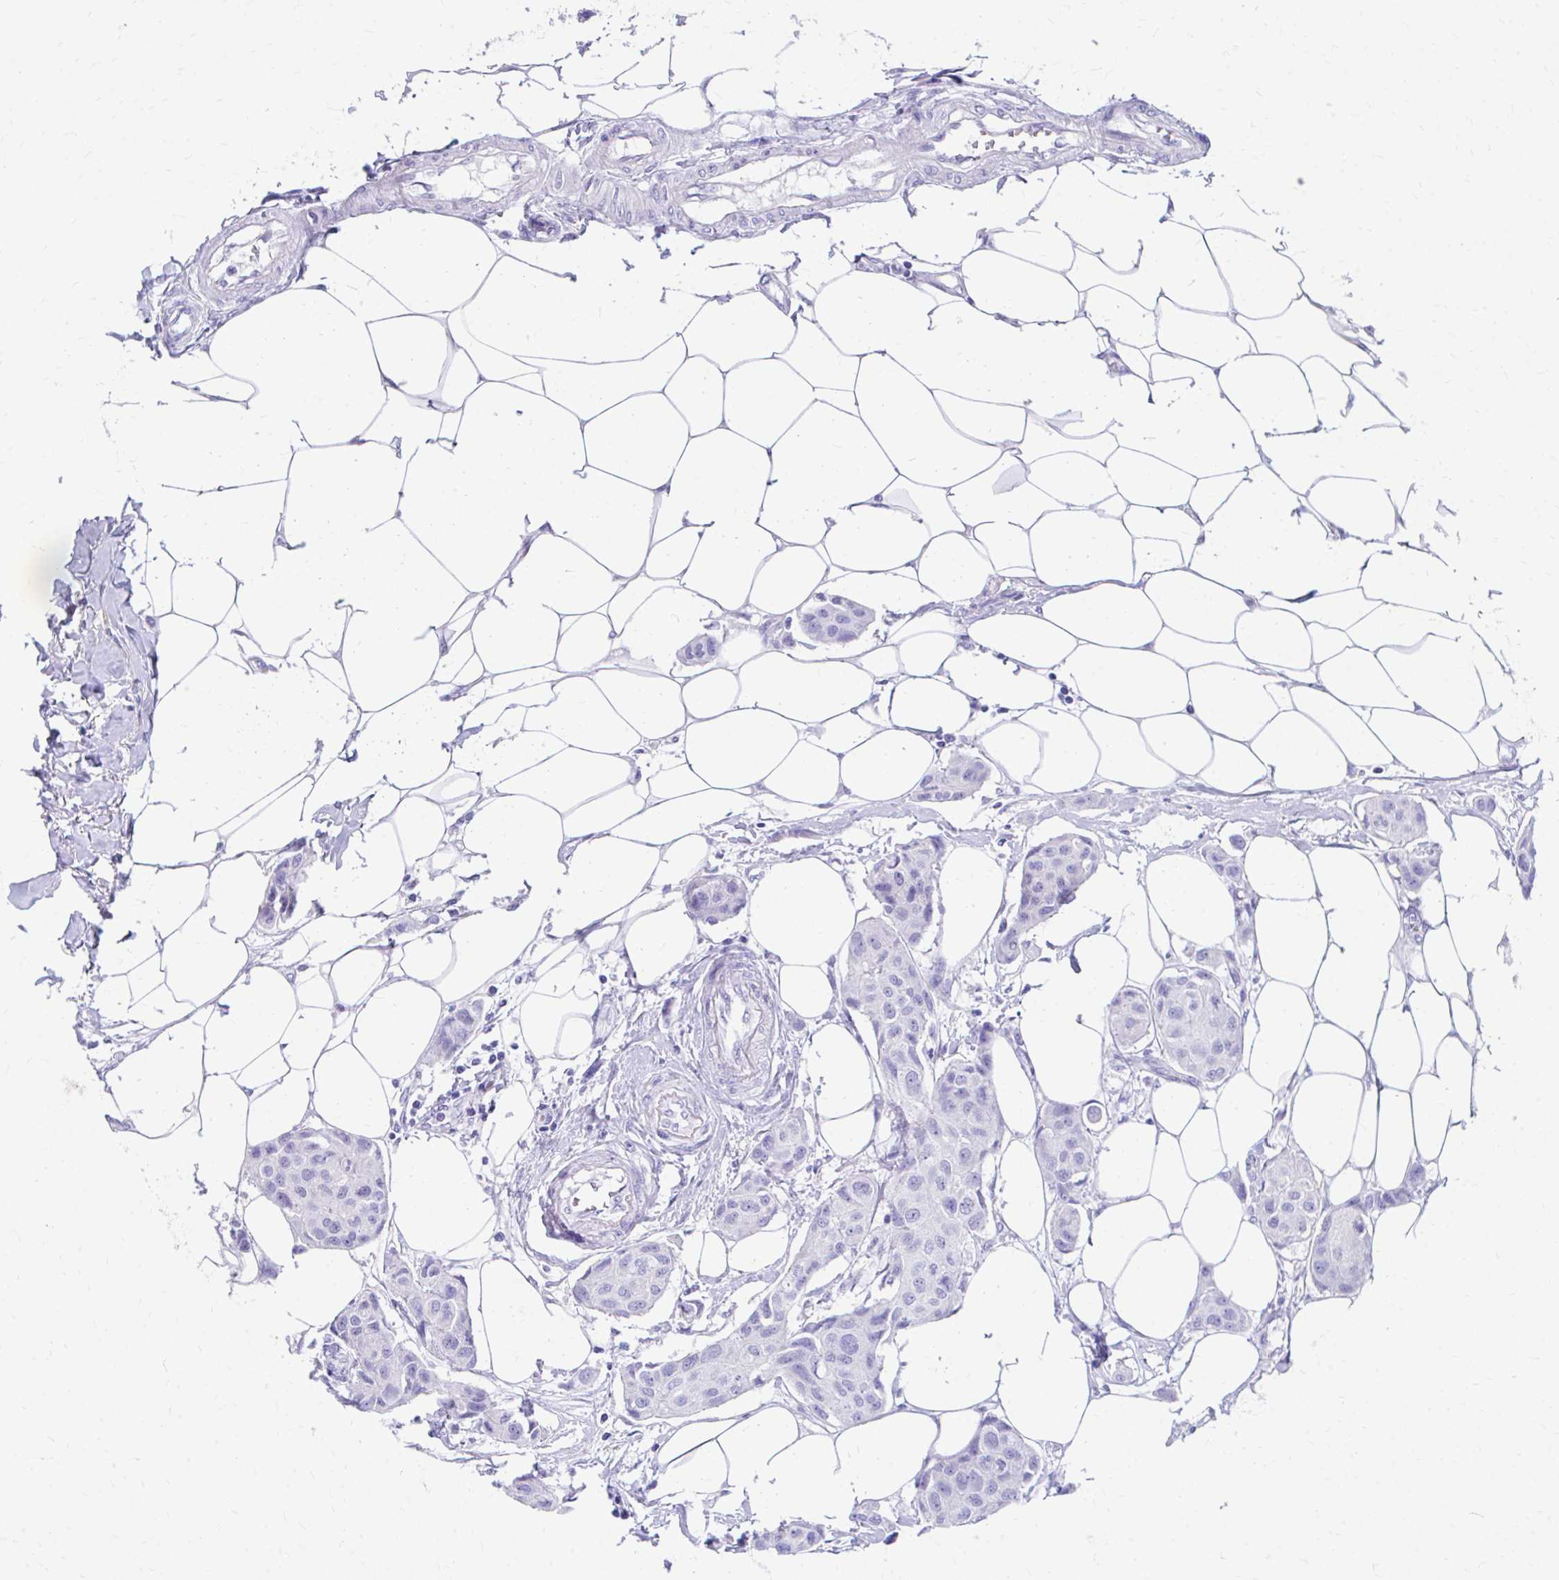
{"staining": {"intensity": "negative", "quantity": "none", "location": "none"}, "tissue": "breast cancer", "cell_type": "Tumor cells", "image_type": "cancer", "snomed": [{"axis": "morphology", "description": "Duct carcinoma"}, {"axis": "topography", "description": "Breast"}, {"axis": "topography", "description": "Lymph node"}], "caption": "The photomicrograph reveals no staining of tumor cells in intraductal carcinoma (breast).", "gene": "KRIT1", "patient": {"sex": "female", "age": 80}}